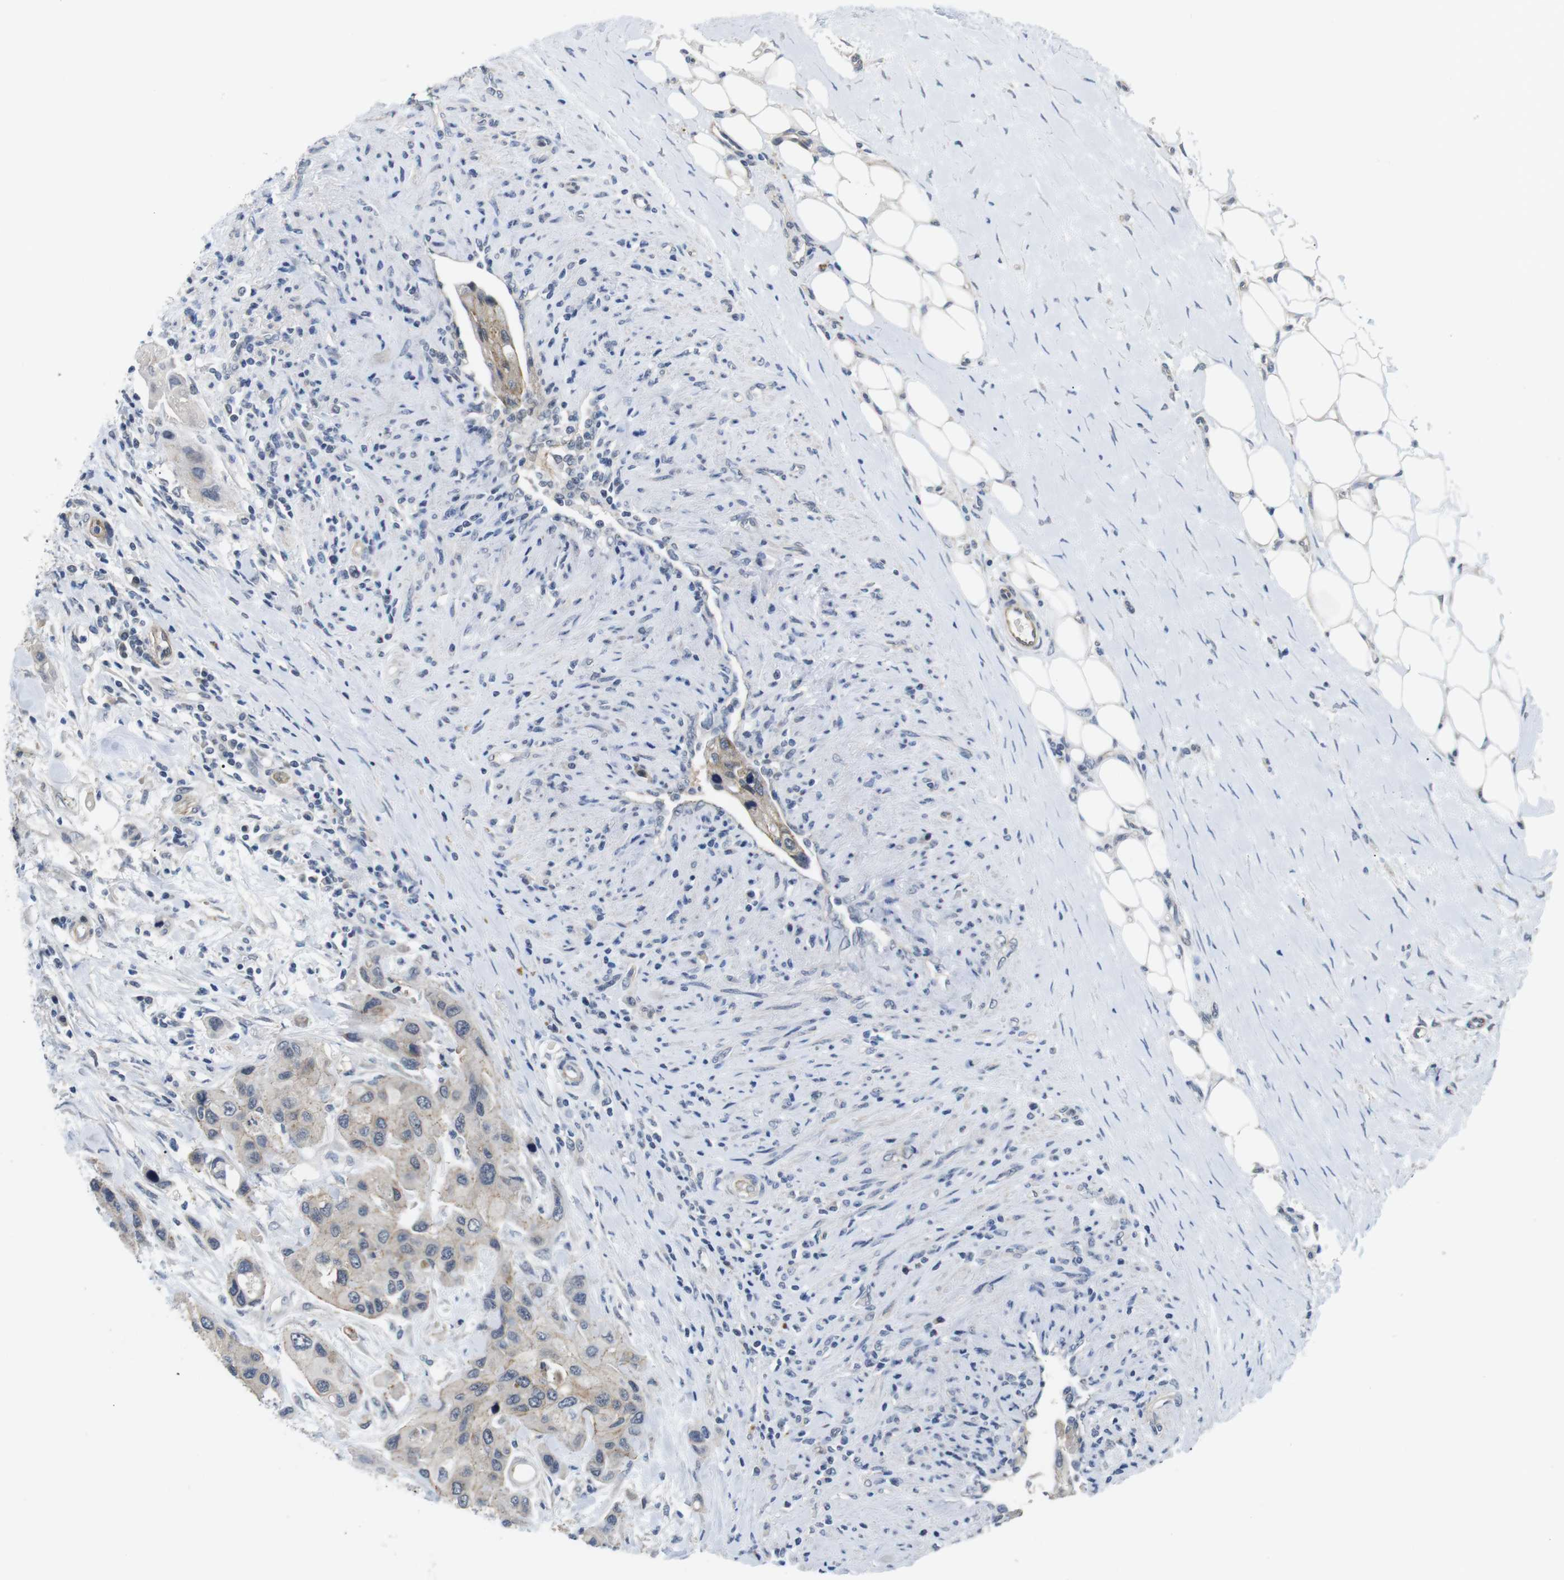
{"staining": {"intensity": "negative", "quantity": "none", "location": "none"}, "tissue": "urothelial cancer", "cell_type": "Tumor cells", "image_type": "cancer", "snomed": [{"axis": "morphology", "description": "Urothelial carcinoma, High grade"}, {"axis": "topography", "description": "Urinary bladder"}], "caption": "A micrograph of high-grade urothelial carcinoma stained for a protein shows no brown staining in tumor cells.", "gene": "NECTIN1", "patient": {"sex": "female", "age": 56}}